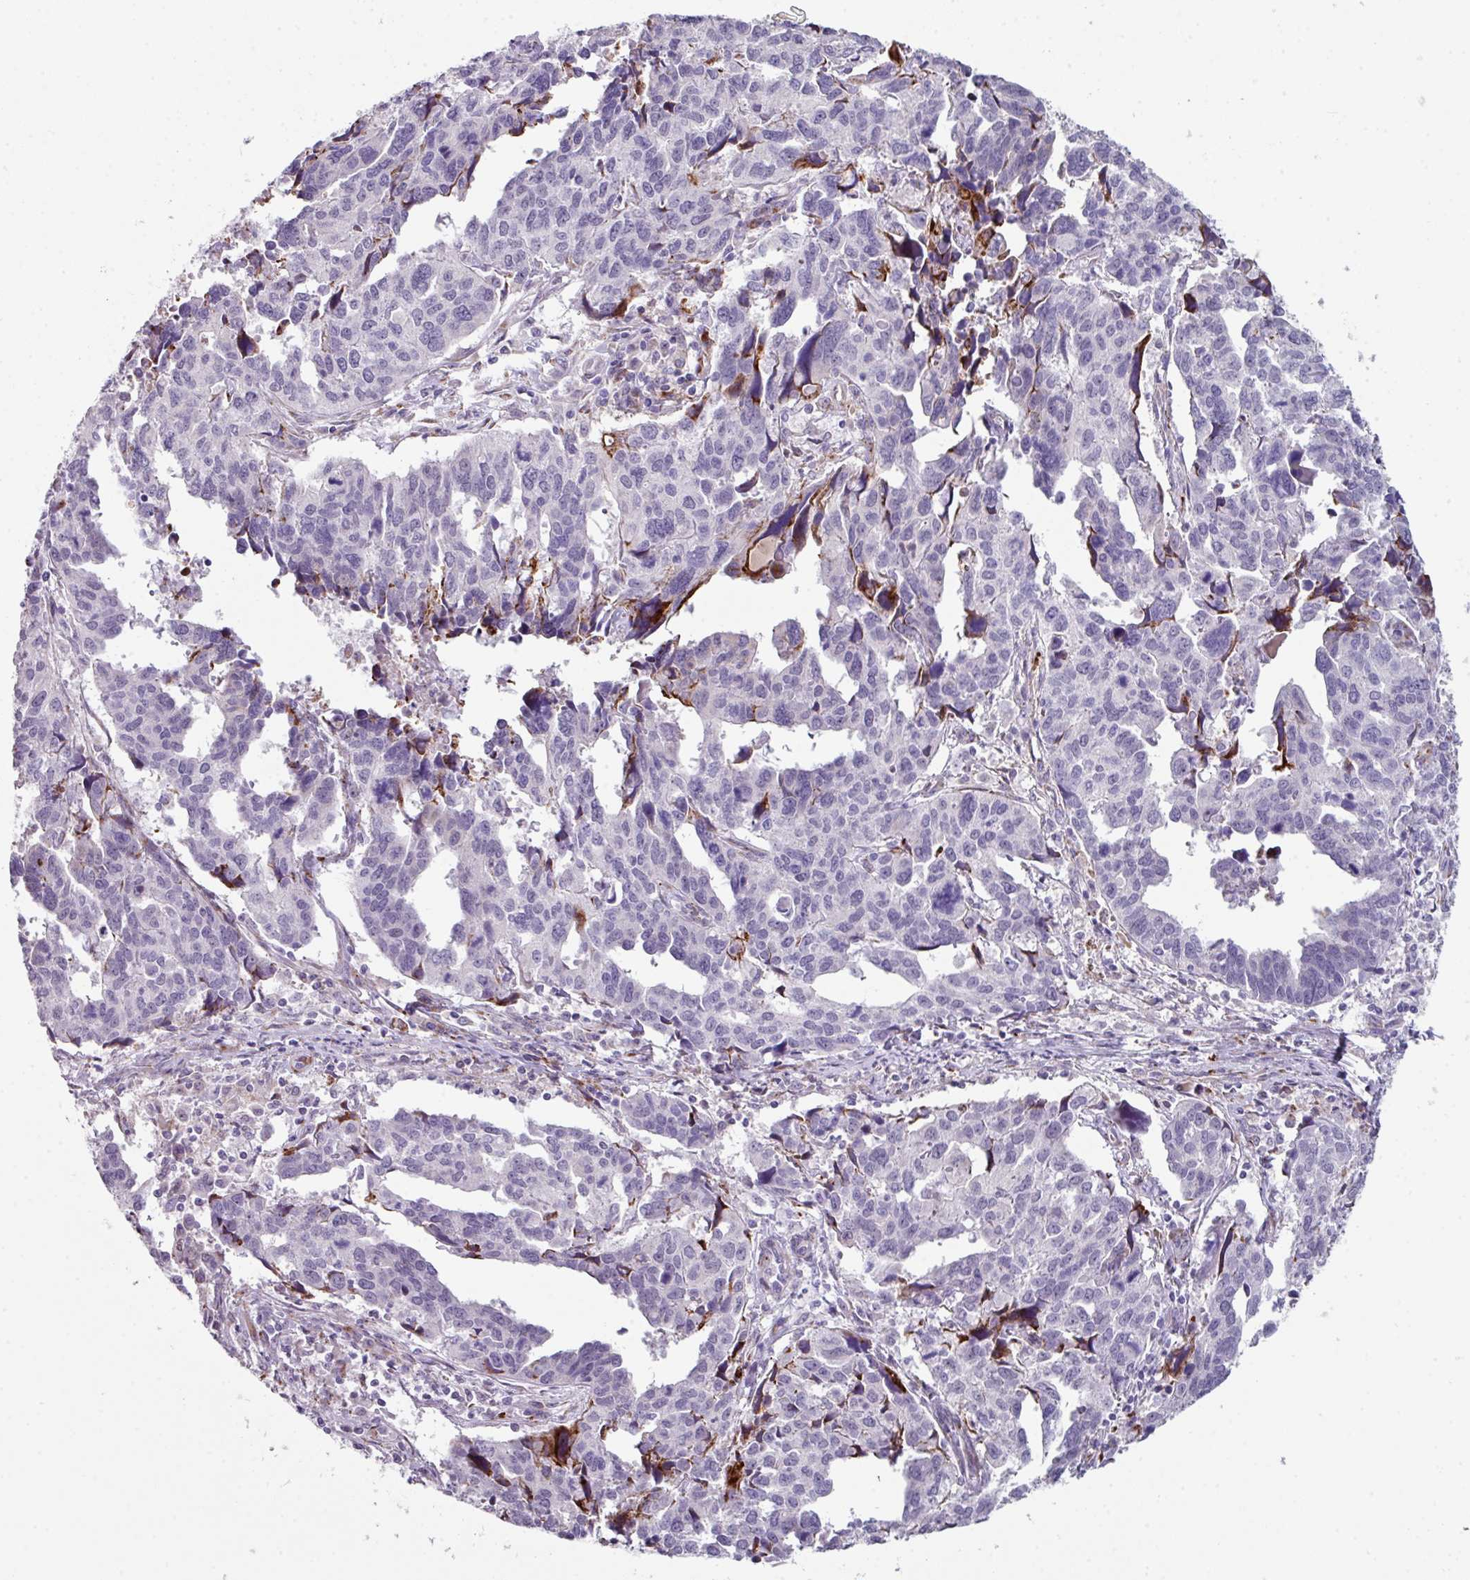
{"staining": {"intensity": "negative", "quantity": "none", "location": "none"}, "tissue": "endometrial cancer", "cell_type": "Tumor cells", "image_type": "cancer", "snomed": [{"axis": "morphology", "description": "Adenocarcinoma, NOS"}, {"axis": "topography", "description": "Endometrium"}], "caption": "This is an IHC image of endometrial adenocarcinoma. There is no expression in tumor cells.", "gene": "BMS1", "patient": {"sex": "female", "age": 73}}